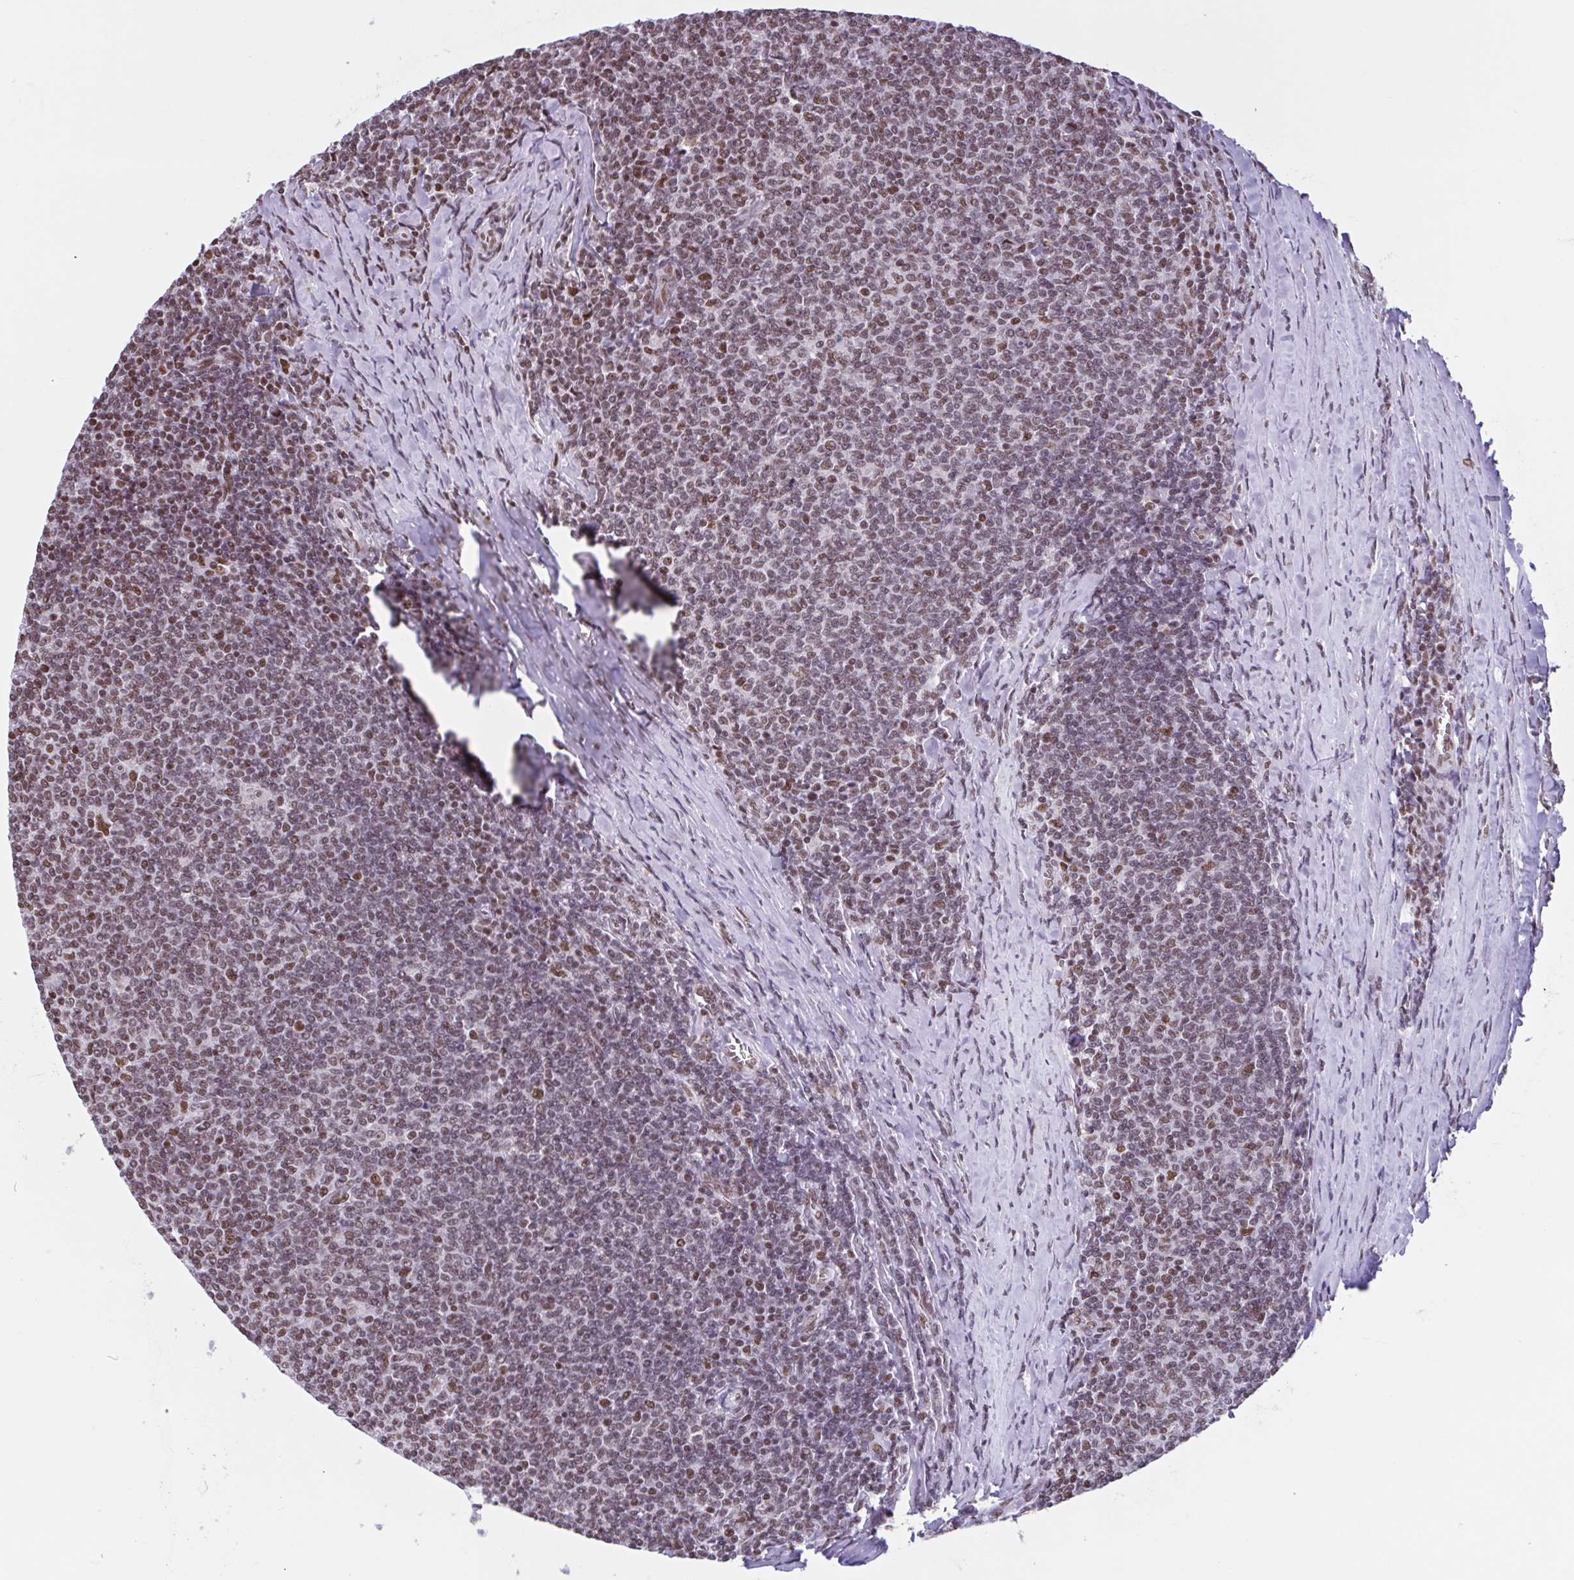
{"staining": {"intensity": "moderate", "quantity": "25%-75%", "location": "nuclear"}, "tissue": "lymphoma", "cell_type": "Tumor cells", "image_type": "cancer", "snomed": [{"axis": "morphology", "description": "Malignant lymphoma, non-Hodgkin's type, Low grade"}, {"axis": "topography", "description": "Lymph node"}], "caption": "Moderate nuclear staining is appreciated in approximately 25%-75% of tumor cells in lymphoma.", "gene": "TIMM21", "patient": {"sex": "male", "age": 52}}